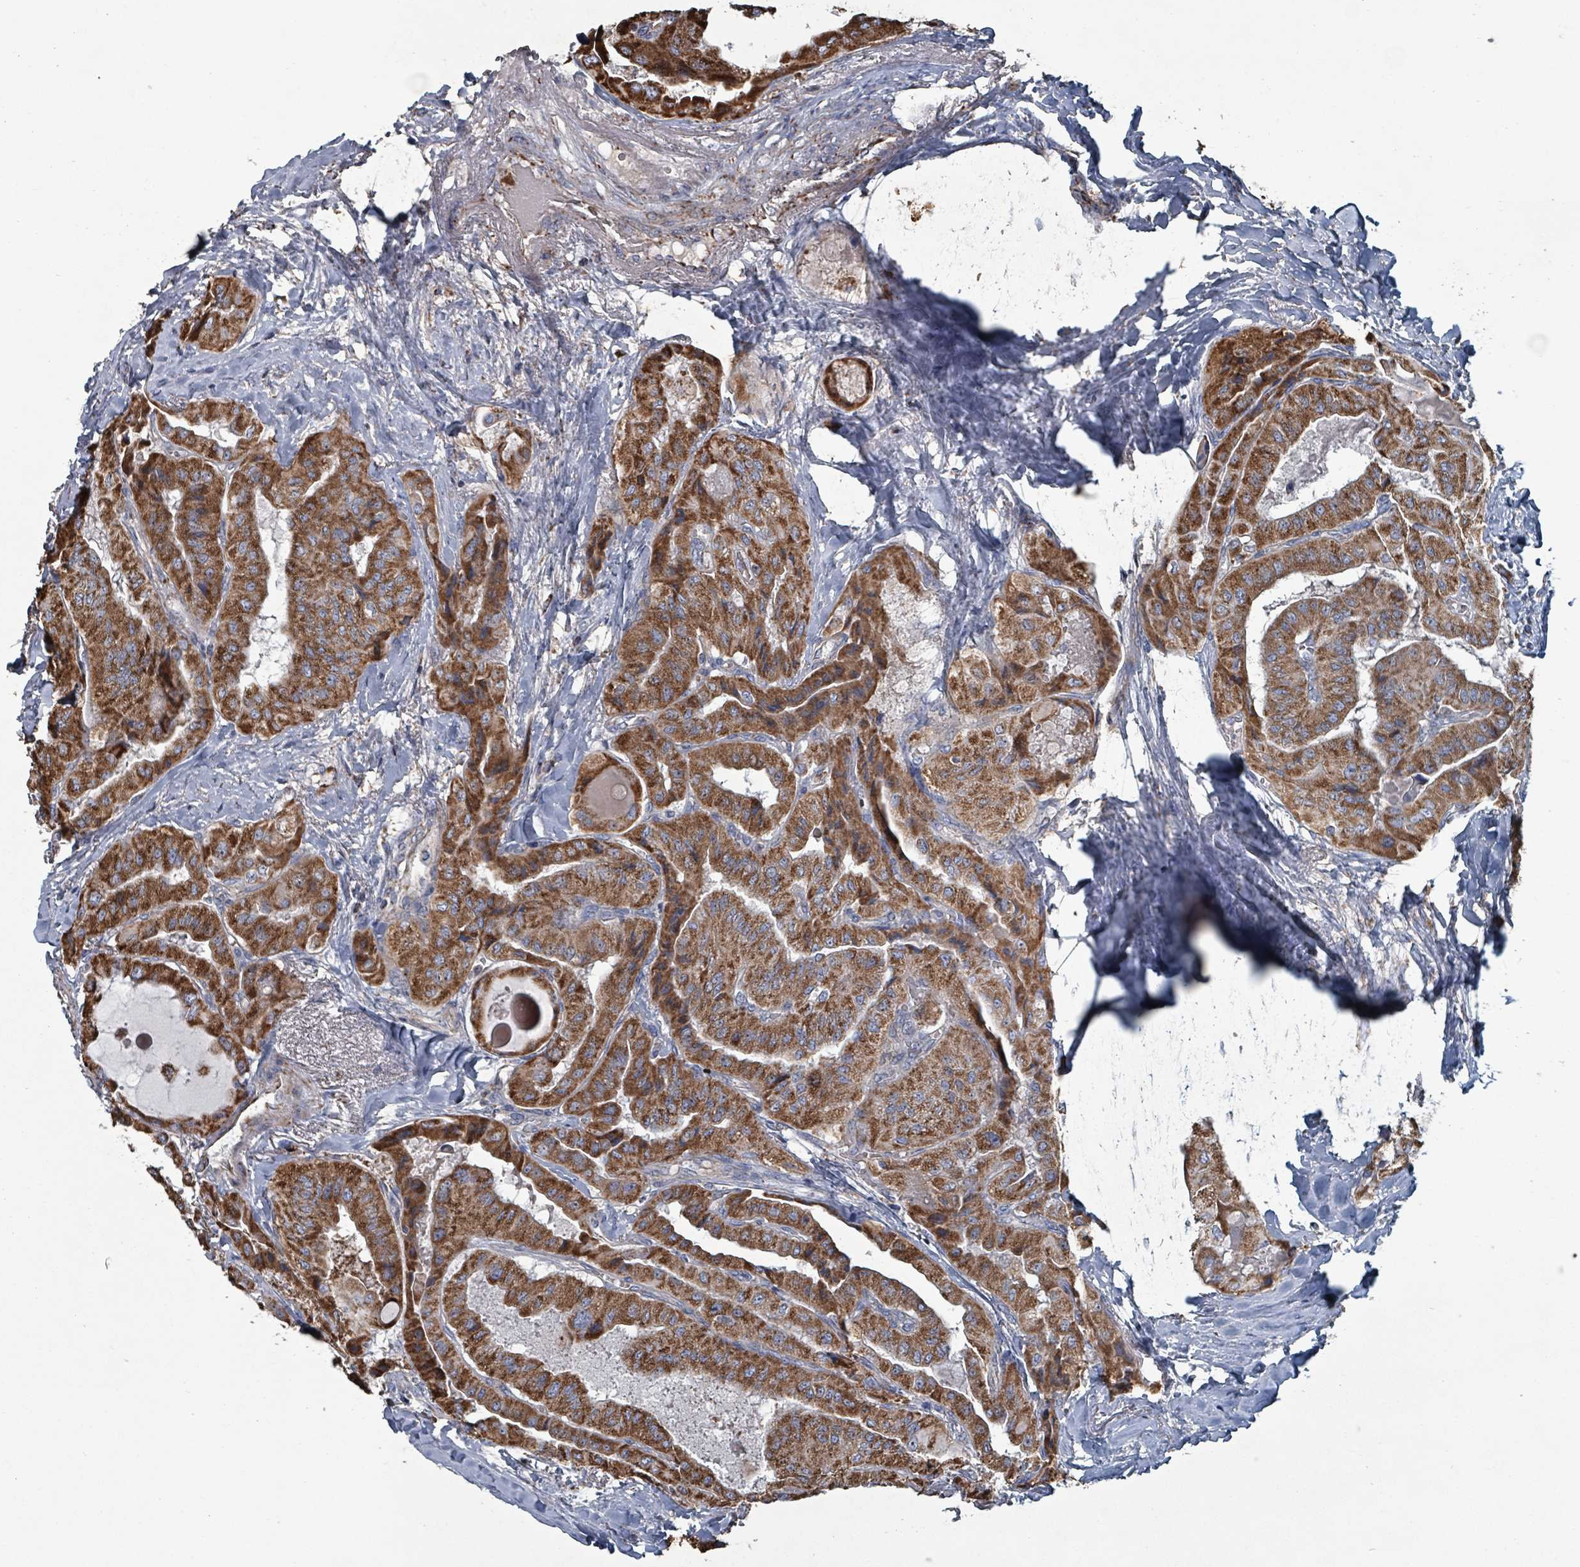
{"staining": {"intensity": "strong", "quantity": ">75%", "location": "cytoplasmic/membranous"}, "tissue": "thyroid cancer", "cell_type": "Tumor cells", "image_type": "cancer", "snomed": [{"axis": "morphology", "description": "Normal tissue, NOS"}, {"axis": "morphology", "description": "Papillary adenocarcinoma, NOS"}, {"axis": "topography", "description": "Thyroid gland"}], "caption": "There is high levels of strong cytoplasmic/membranous staining in tumor cells of papillary adenocarcinoma (thyroid), as demonstrated by immunohistochemical staining (brown color).", "gene": "ABHD18", "patient": {"sex": "female", "age": 59}}